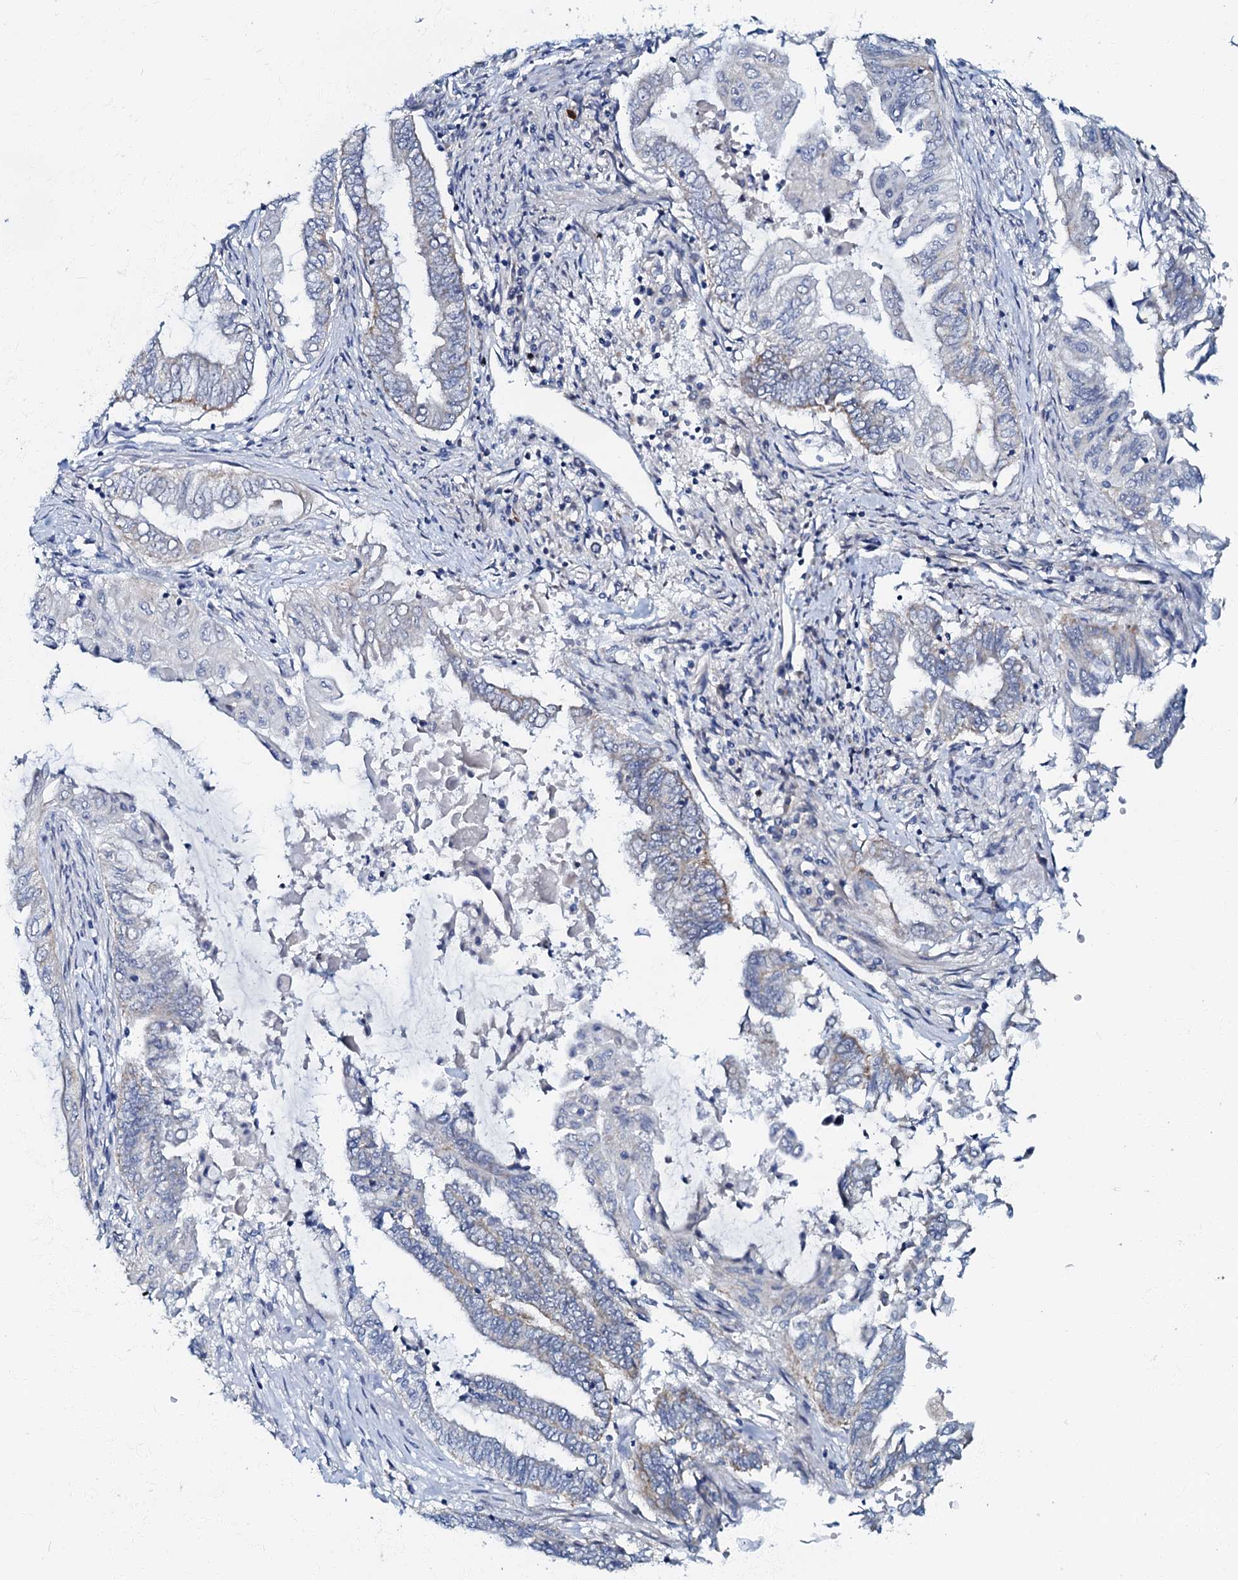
{"staining": {"intensity": "moderate", "quantity": "<25%", "location": "cytoplasmic/membranous"}, "tissue": "endometrial cancer", "cell_type": "Tumor cells", "image_type": "cancer", "snomed": [{"axis": "morphology", "description": "Adenocarcinoma, NOS"}, {"axis": "topography", "description": "Uterus"}, {"axis": "topography", "description": "Endometrium"}], "caption": "Endometrial cancer (adenocarcinoma) stained with a protein marker reveals moderate staining in tumor cells.", "gene": "MRPL51", "patient": {"sex": "female", "age": 70}}